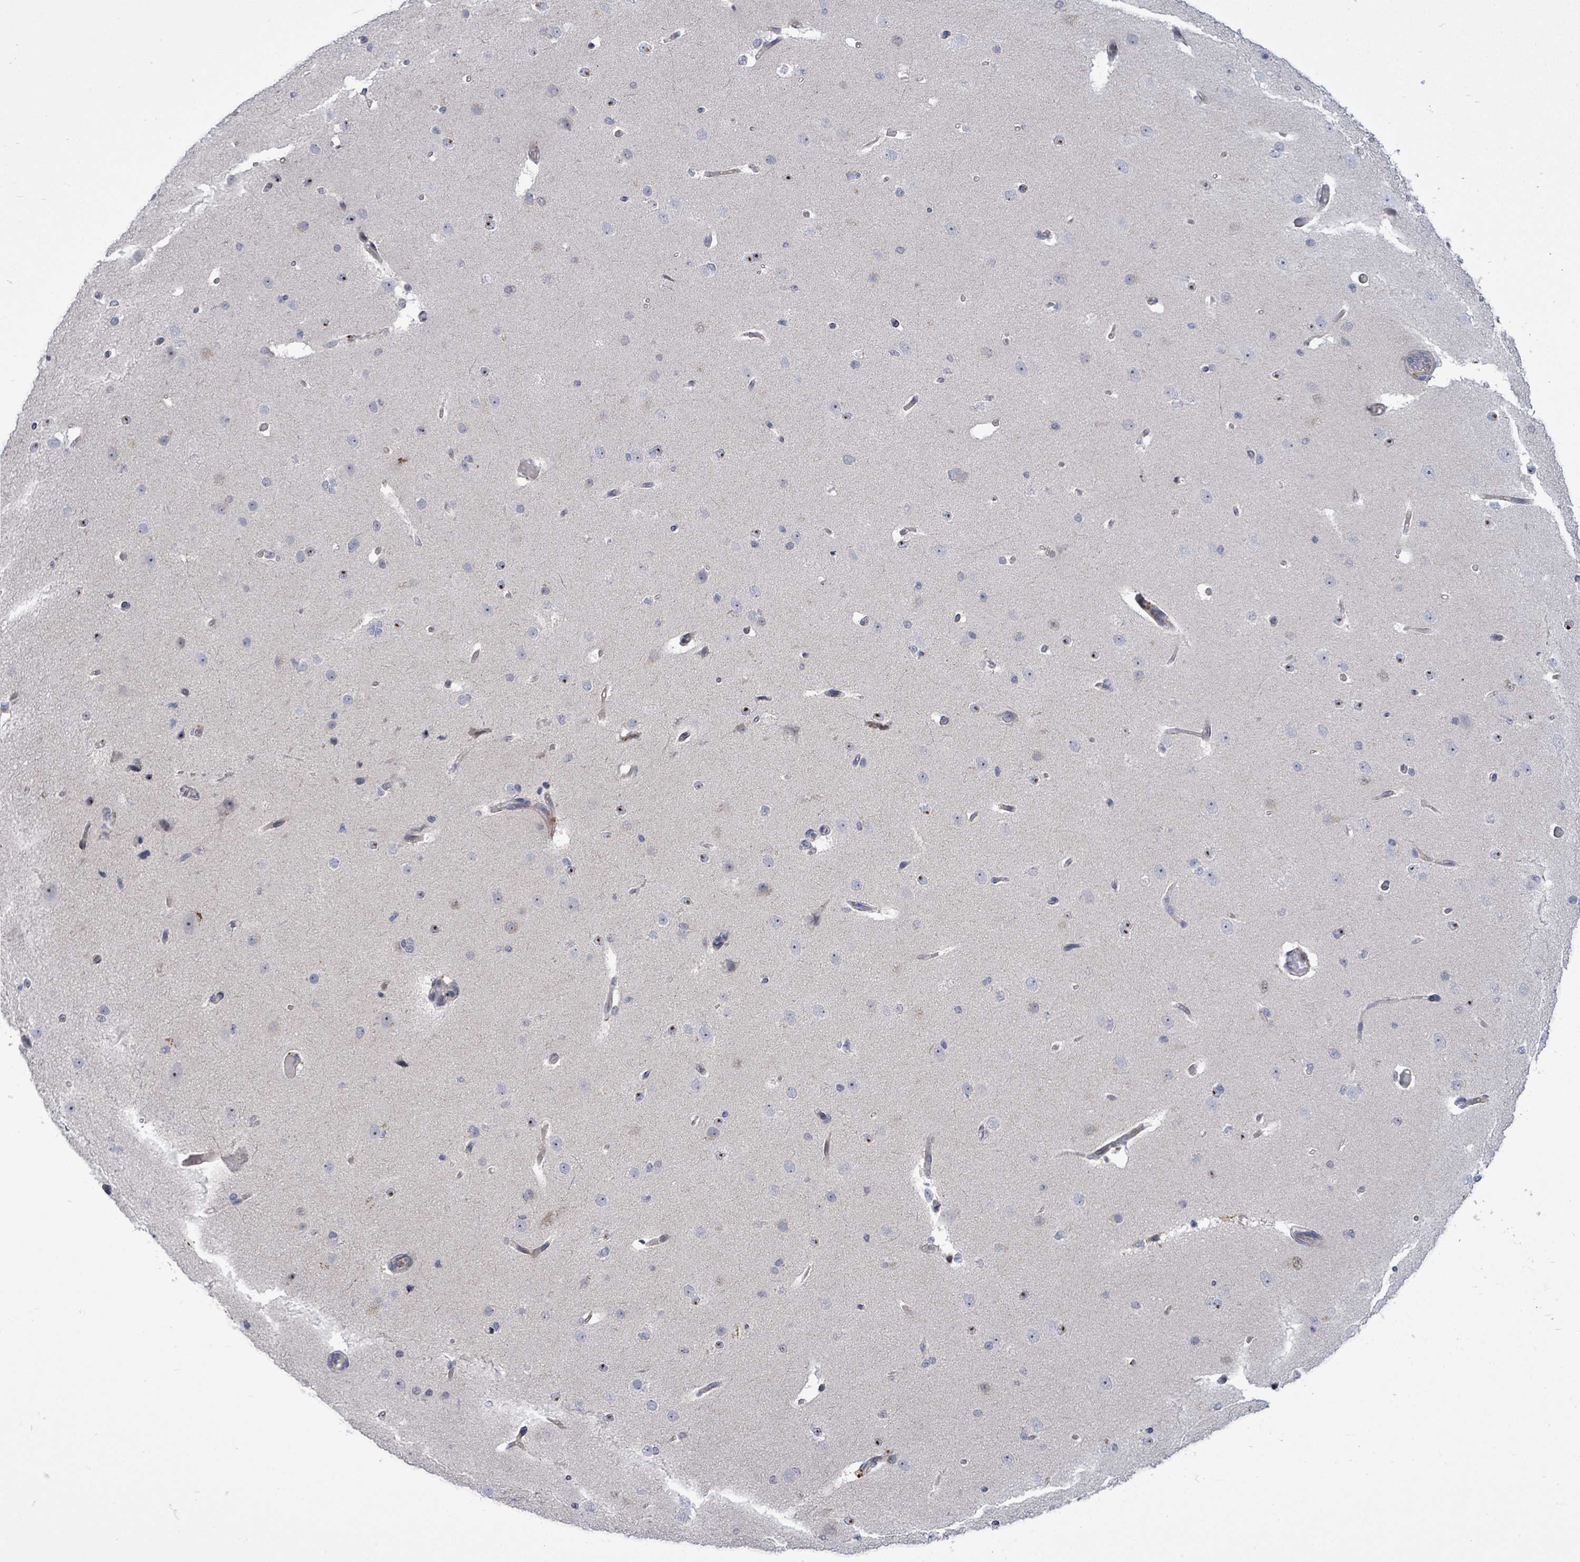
{"staining": {"intensity": "negative", "quantity": "none", "location": "none"}, "tissue": "cerebral cortex", "cell_type": "Endothelial cells", "image_type": "normal", "snomed": [{"axis": "morphology", "description": "Normal tissue, NOS"}, {"axis": "morphology", "description": "Inflammation, NOS"}, {"axis": "topography", "description": "Cerebral cortex"}], "caption": "Endothelial cells are negative for brown protein staining in benign cerebral cortex. Nuclei are stained in blue.", "gene": "CT45A10", "patient": {"sex": "male", "age": 6}}